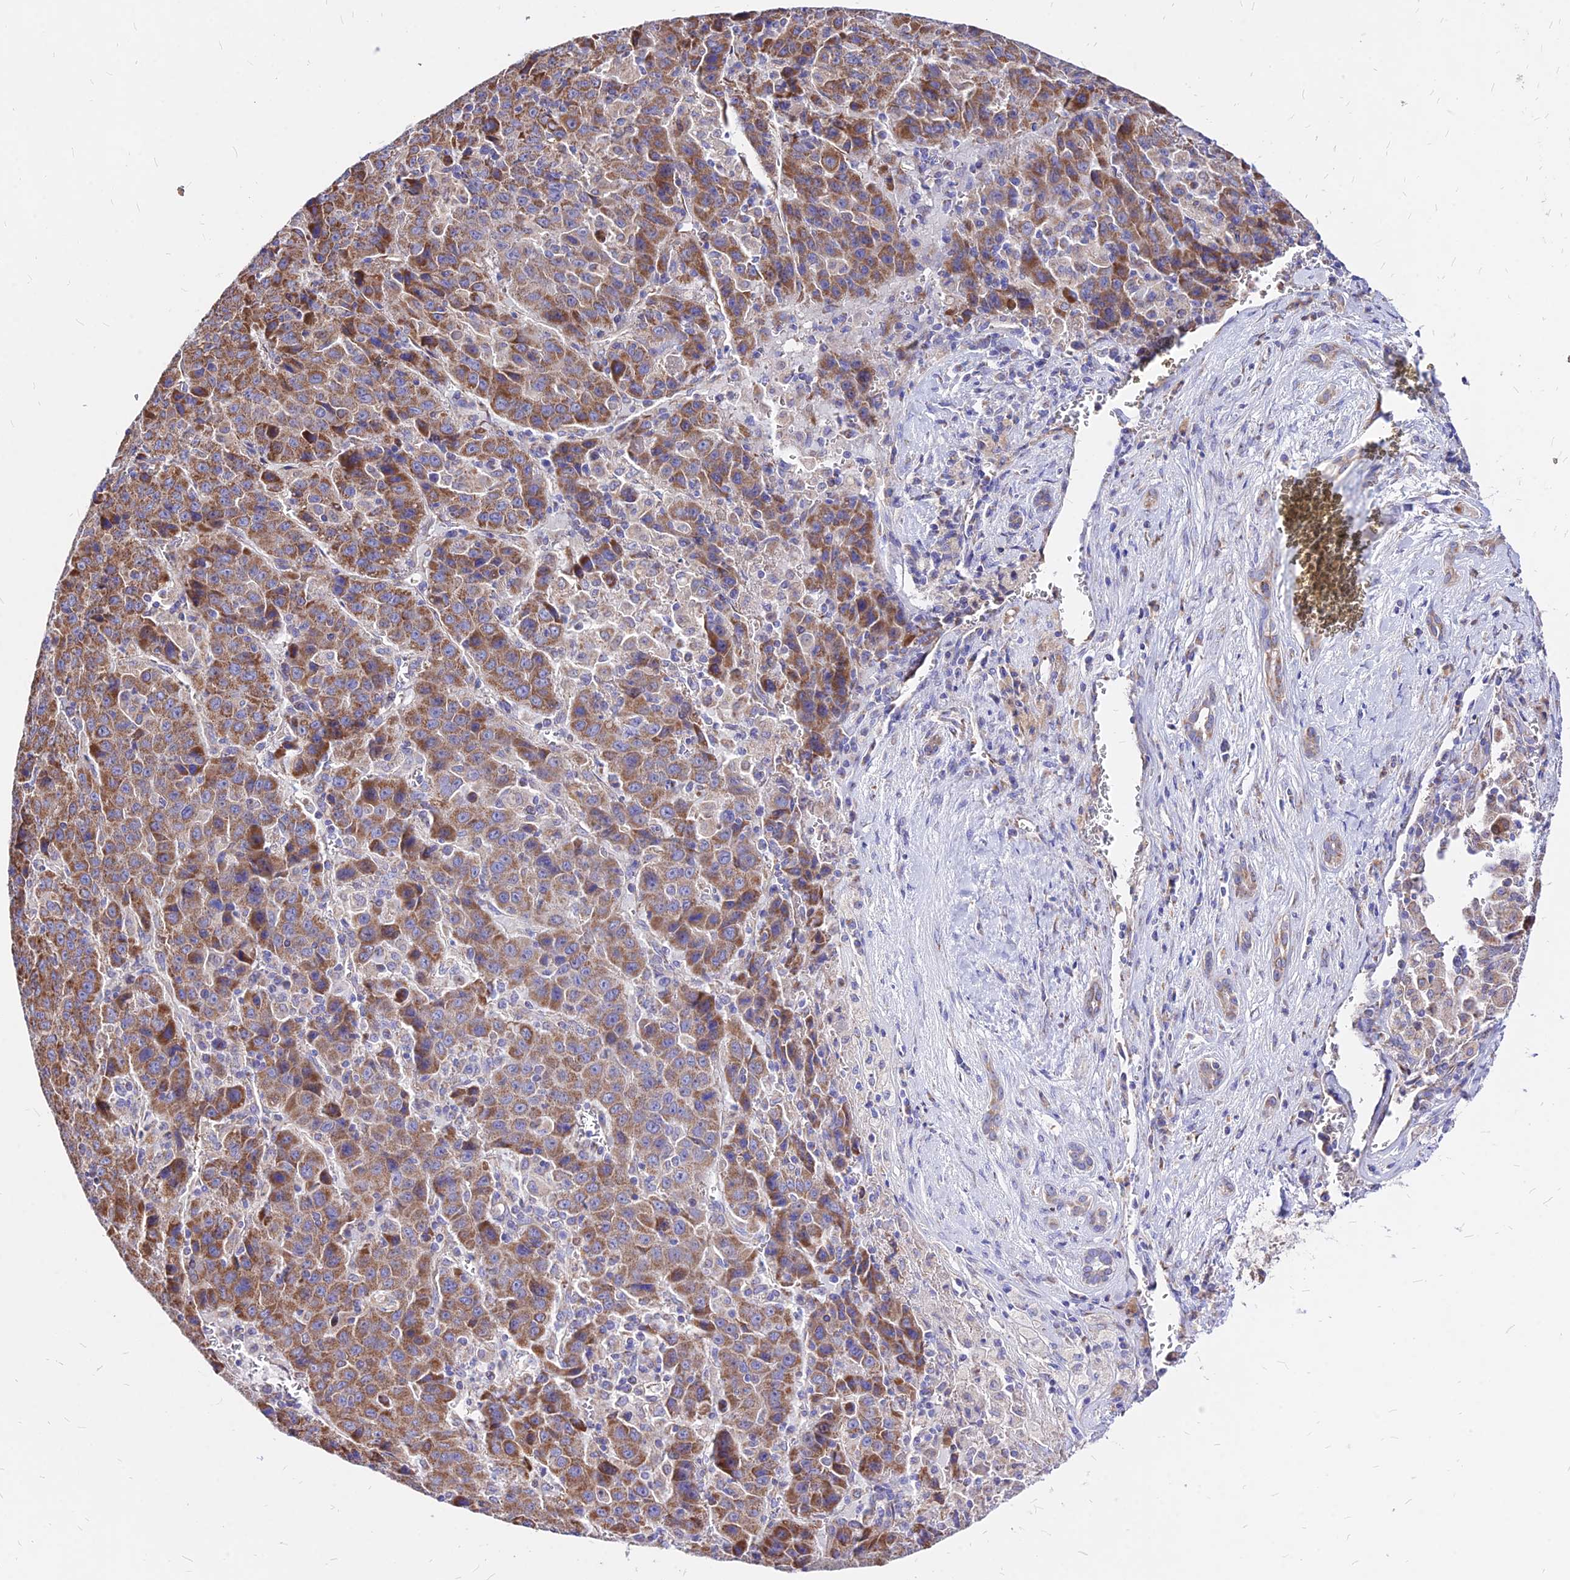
{"staining": {"intensity": "moderate", "quantity": ">75%", "location": "cytoplasmic/membranous"}, "tissue": "liver cancer", "cell_type": "Tumor cells", "image_type": "cancer", "snomed": [{"axis": "morphology", "description": "Carcinoma, Hepatocellular, NOS"}, {"axis": "topography", "description": "Liver"}], "caption": "Liver cancer stained with a protein marker reveals moderate staining in tumor cells.", "gene": "MRPL3", "patient": {"sex": "female", "age": 53}}